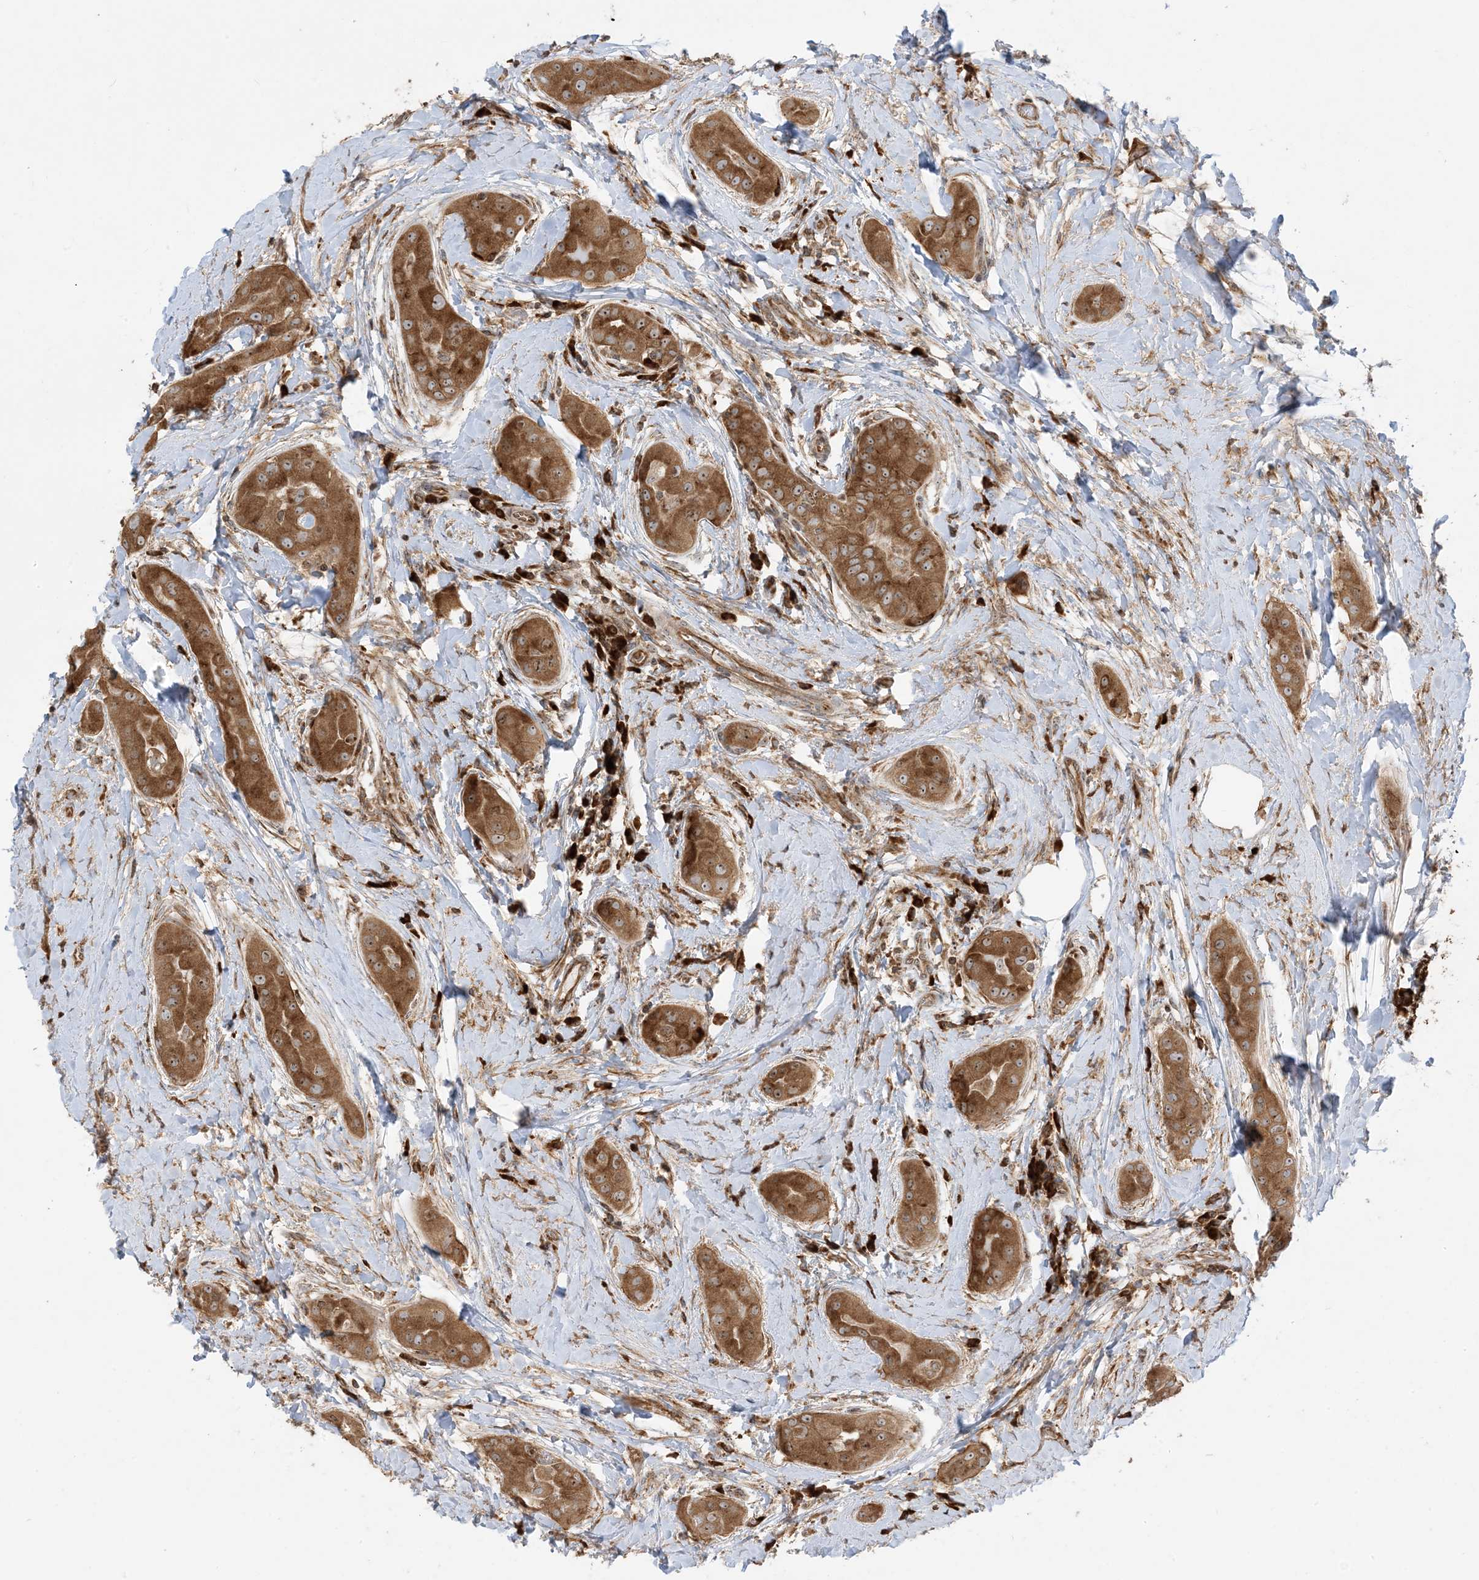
{"staining": {"intensity": "strong", "quantity": ">75%", "location": "cytoplasmic/membranous,nuclear"}, "tissue": "thyroid cancer", "cell_type": "Tumor cells", "image_type": "cancer", "snomed": [{"axis": "morphology", "description": "Papillary adenocarcinoma, NOS"}, {"axis": "topography", "description": "Thyroid gland"}], "caption": "IHC histopathology image of papillary adenocarcinoma (thyroid) stained for a protein (brown), which shows high levels of strong cytoplasmic/membranous and nuclear expression in about >75% of tumor cells.", "gene": "SRP72", "patient": {"sex": "male", "age": 33}}